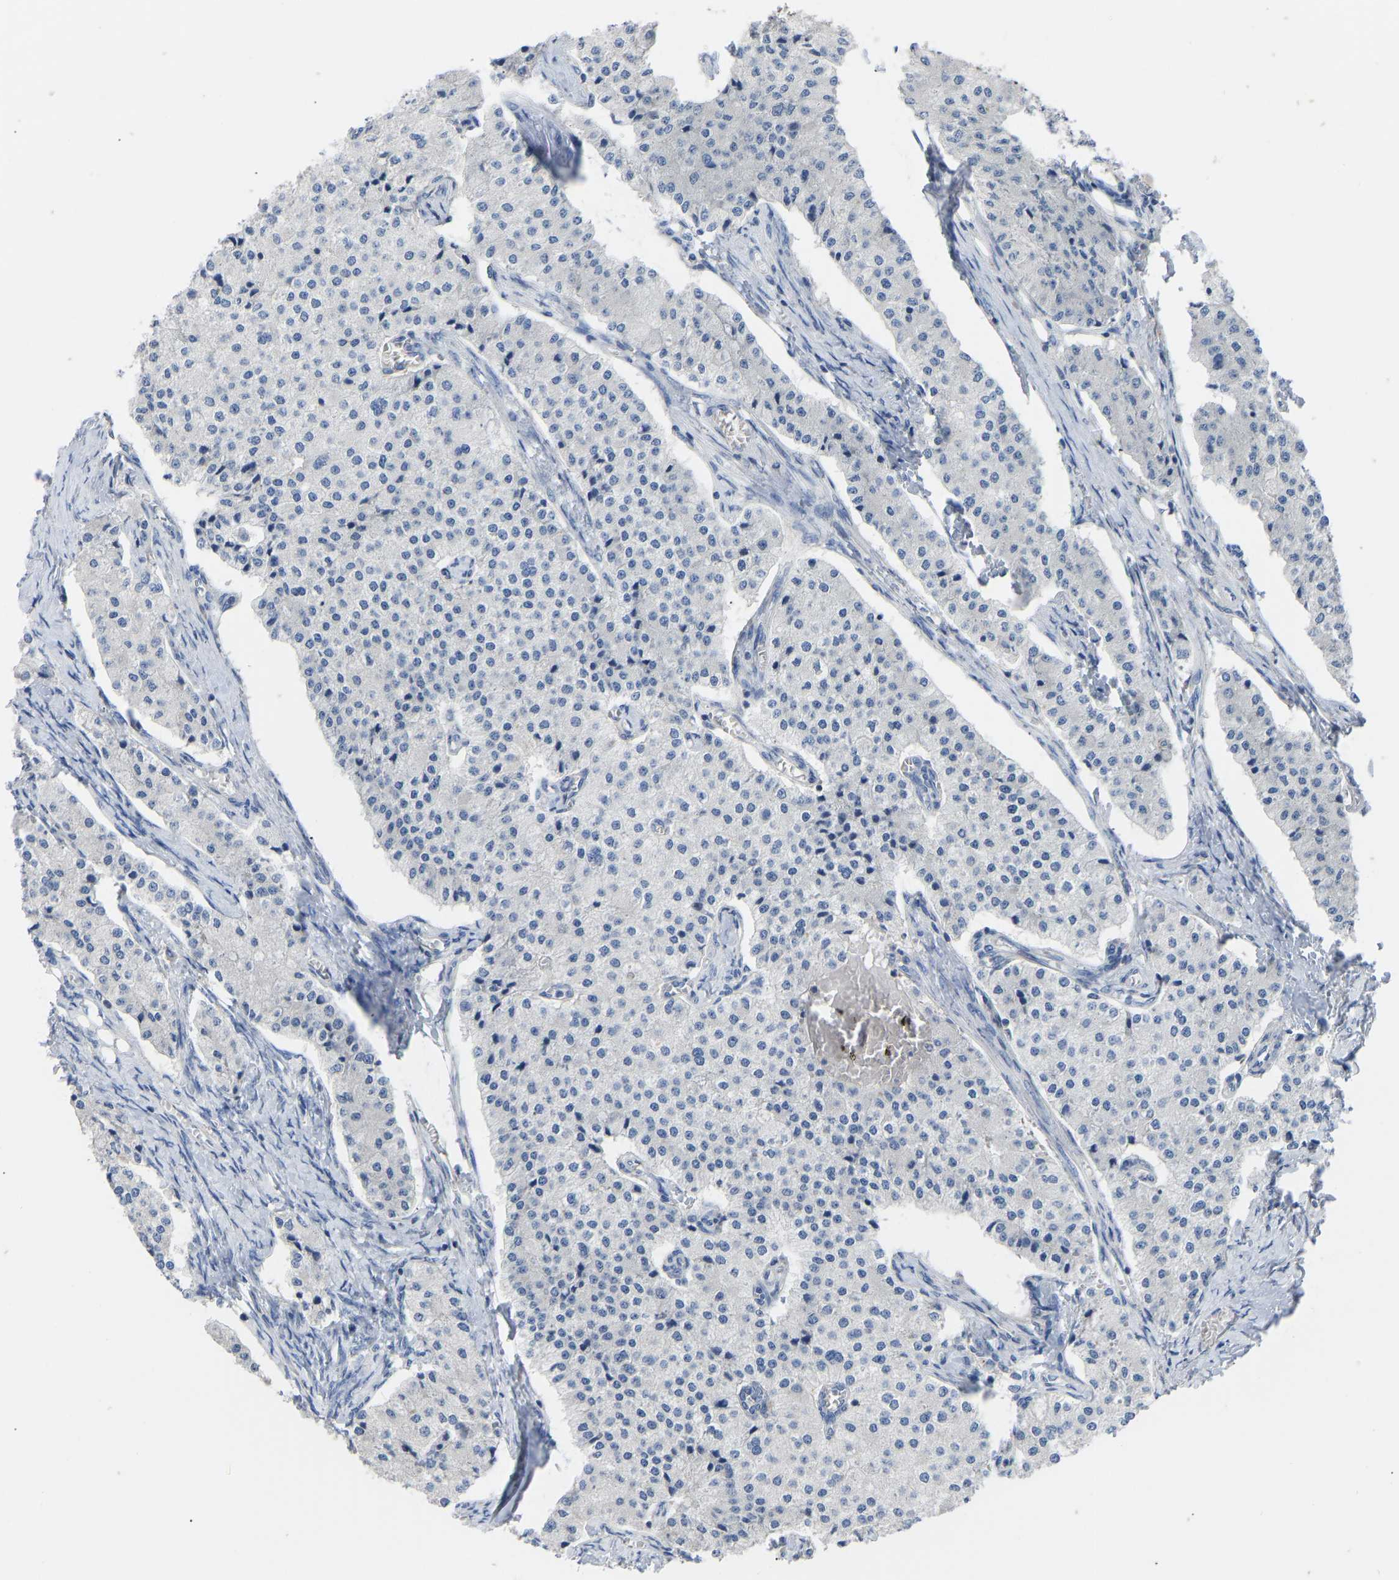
{"staining": {"intensity": "negative", "quantity": "none", "location": "none"}, "tissue": "carcinoid", "cell_type": "Tumor cells", "image_type": "cancer", "snomed": [{"axis": "morphology", "description": "Carcinoid, malignant, NOS"}, {"axis": "topography", "description": "Colon"}], "caption": "There is no significant positivity in tumor cells of carcinoid.", "gene": "OLIG2", "patient": {"sex": "female", "age": 52}}